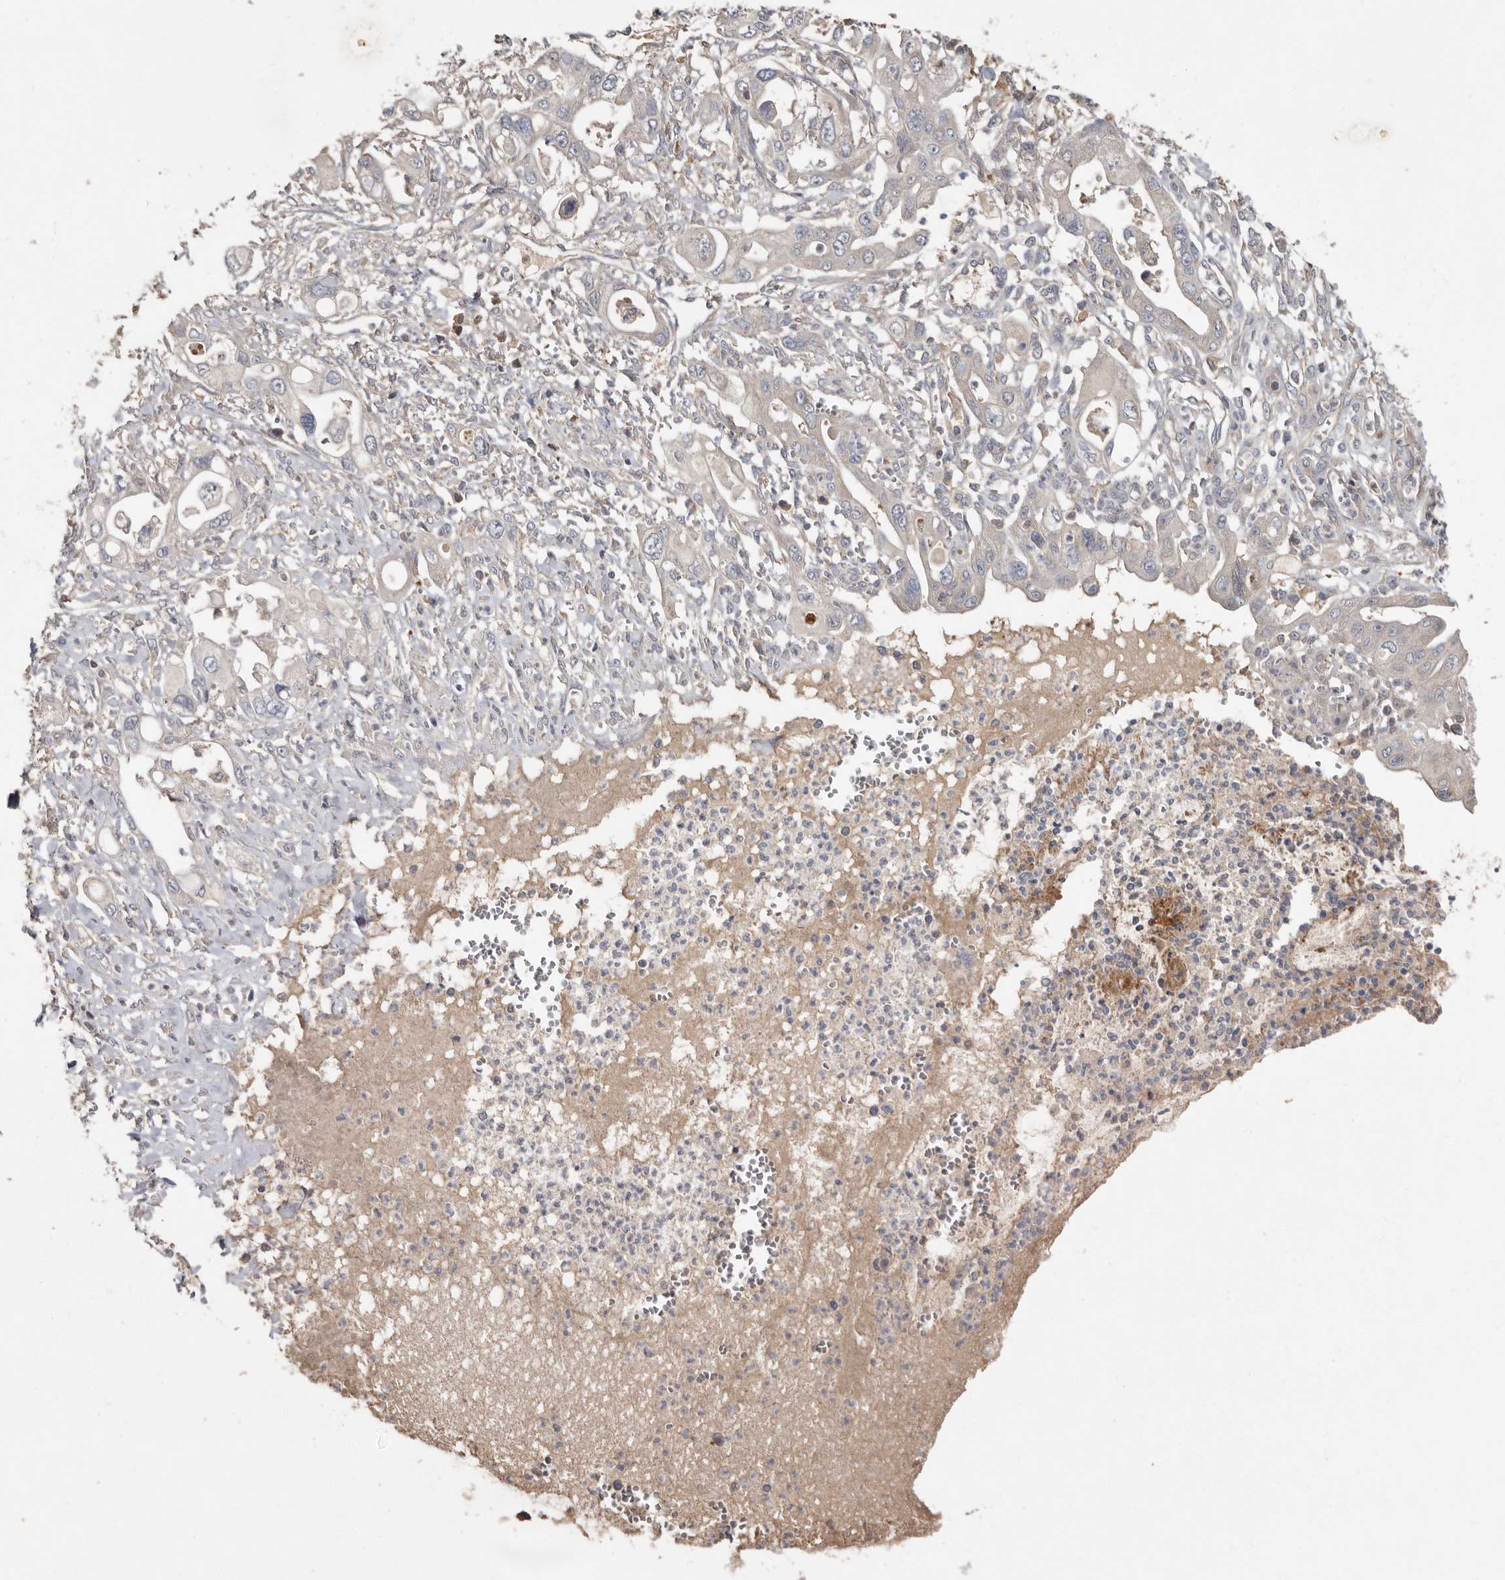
{"staining": {"intensity": "negative", "quantity": "none", "location": "none"}, "tissue": "pancreatic cancer", "cell_type": "Tumor cells", "image_type": "cancer", "snomed": [{"axis": "morphology", "description": "Adenocarcinoma, NOS"}, {"axis": "topography", "description": "Pancreas"}], "caption": "Immunohistochemistry of human pancreatic cancer (adenocarcinoma) shows no staining in tumor cells.", "gene": "KIF26B", "patient": {"sex": "male", "age": 68}}